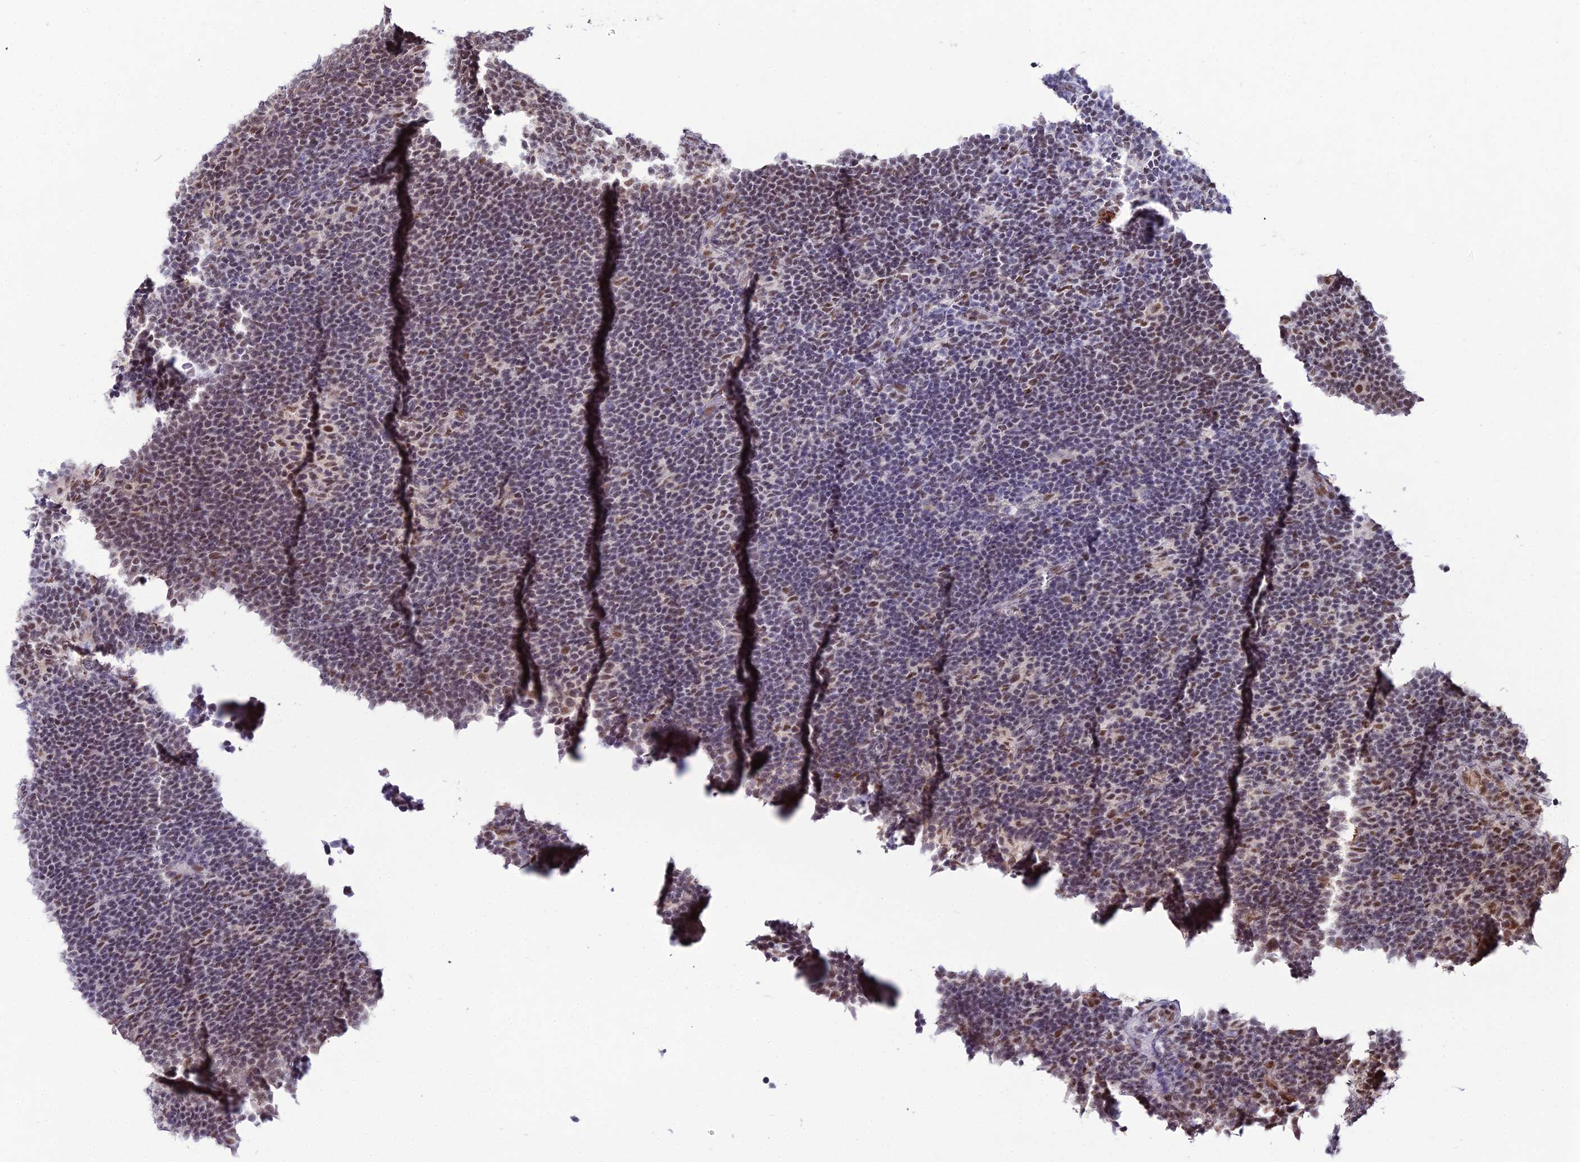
{"staining": {"intensity": "moderate", "quantity": "25%-75%", "location": "nuclear"}, "tissue": "lymphoma", "cell_type": "Tumor cells", "image_type": "cancer", "snomed": [{"axis": "morphology", "description": "Hodgkin's disease, NOS"}, {"axis": "topography", "description": "Lymph node"}], "caption": "DAB immunohistochemical staining of human Hodgkin's disease shows moderate nuclear protein expression in approximately 25%-75% of tumor cells.", "gene": "RBM12", "patient": {"sex": "female", "age": 57}}